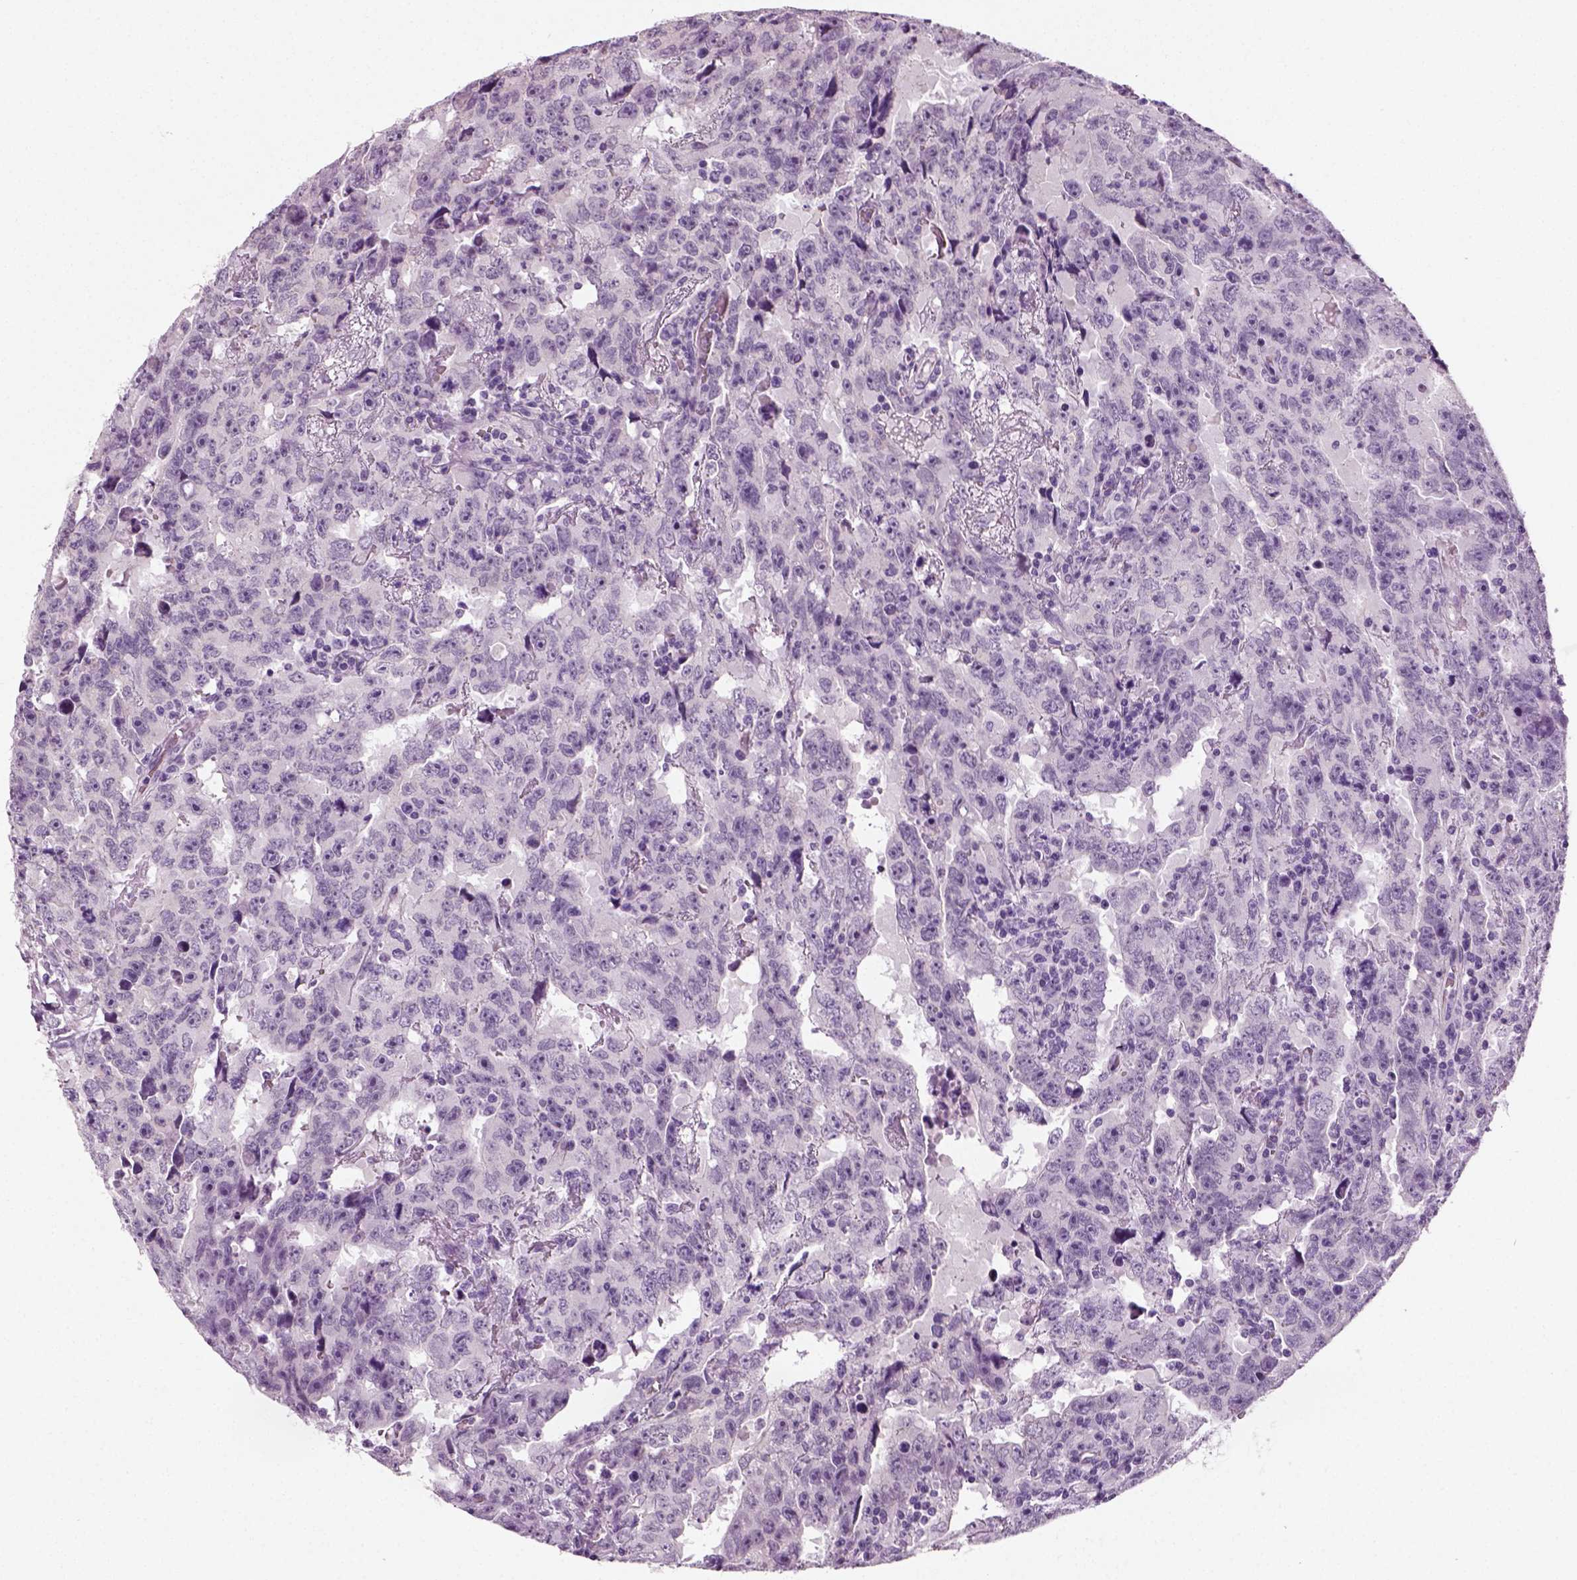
{"staining": {"intensity": "negative", "quantity": "none", "location": "none"}, "tissue": "testis cancer", "cell_type": "Tumor cells", "image_type": "cancer", "snomed": [{"axis": "morphology", "description": "Carcinoma, Embryonal, NOS"}, {"axis": "topography", "description": "Testis"}], "caption": "This image is of testis embryonal carcinoma stained with immunohistochemistry (IHC) to label a protein in brown with the nuclei are counter-stained blue. There is no staining in tumor cells. (DAB immunohistochemistry (IHC), high magnification).", "gene": "SPATA31E1", "patient": {"sex": "male", "age": 24}}